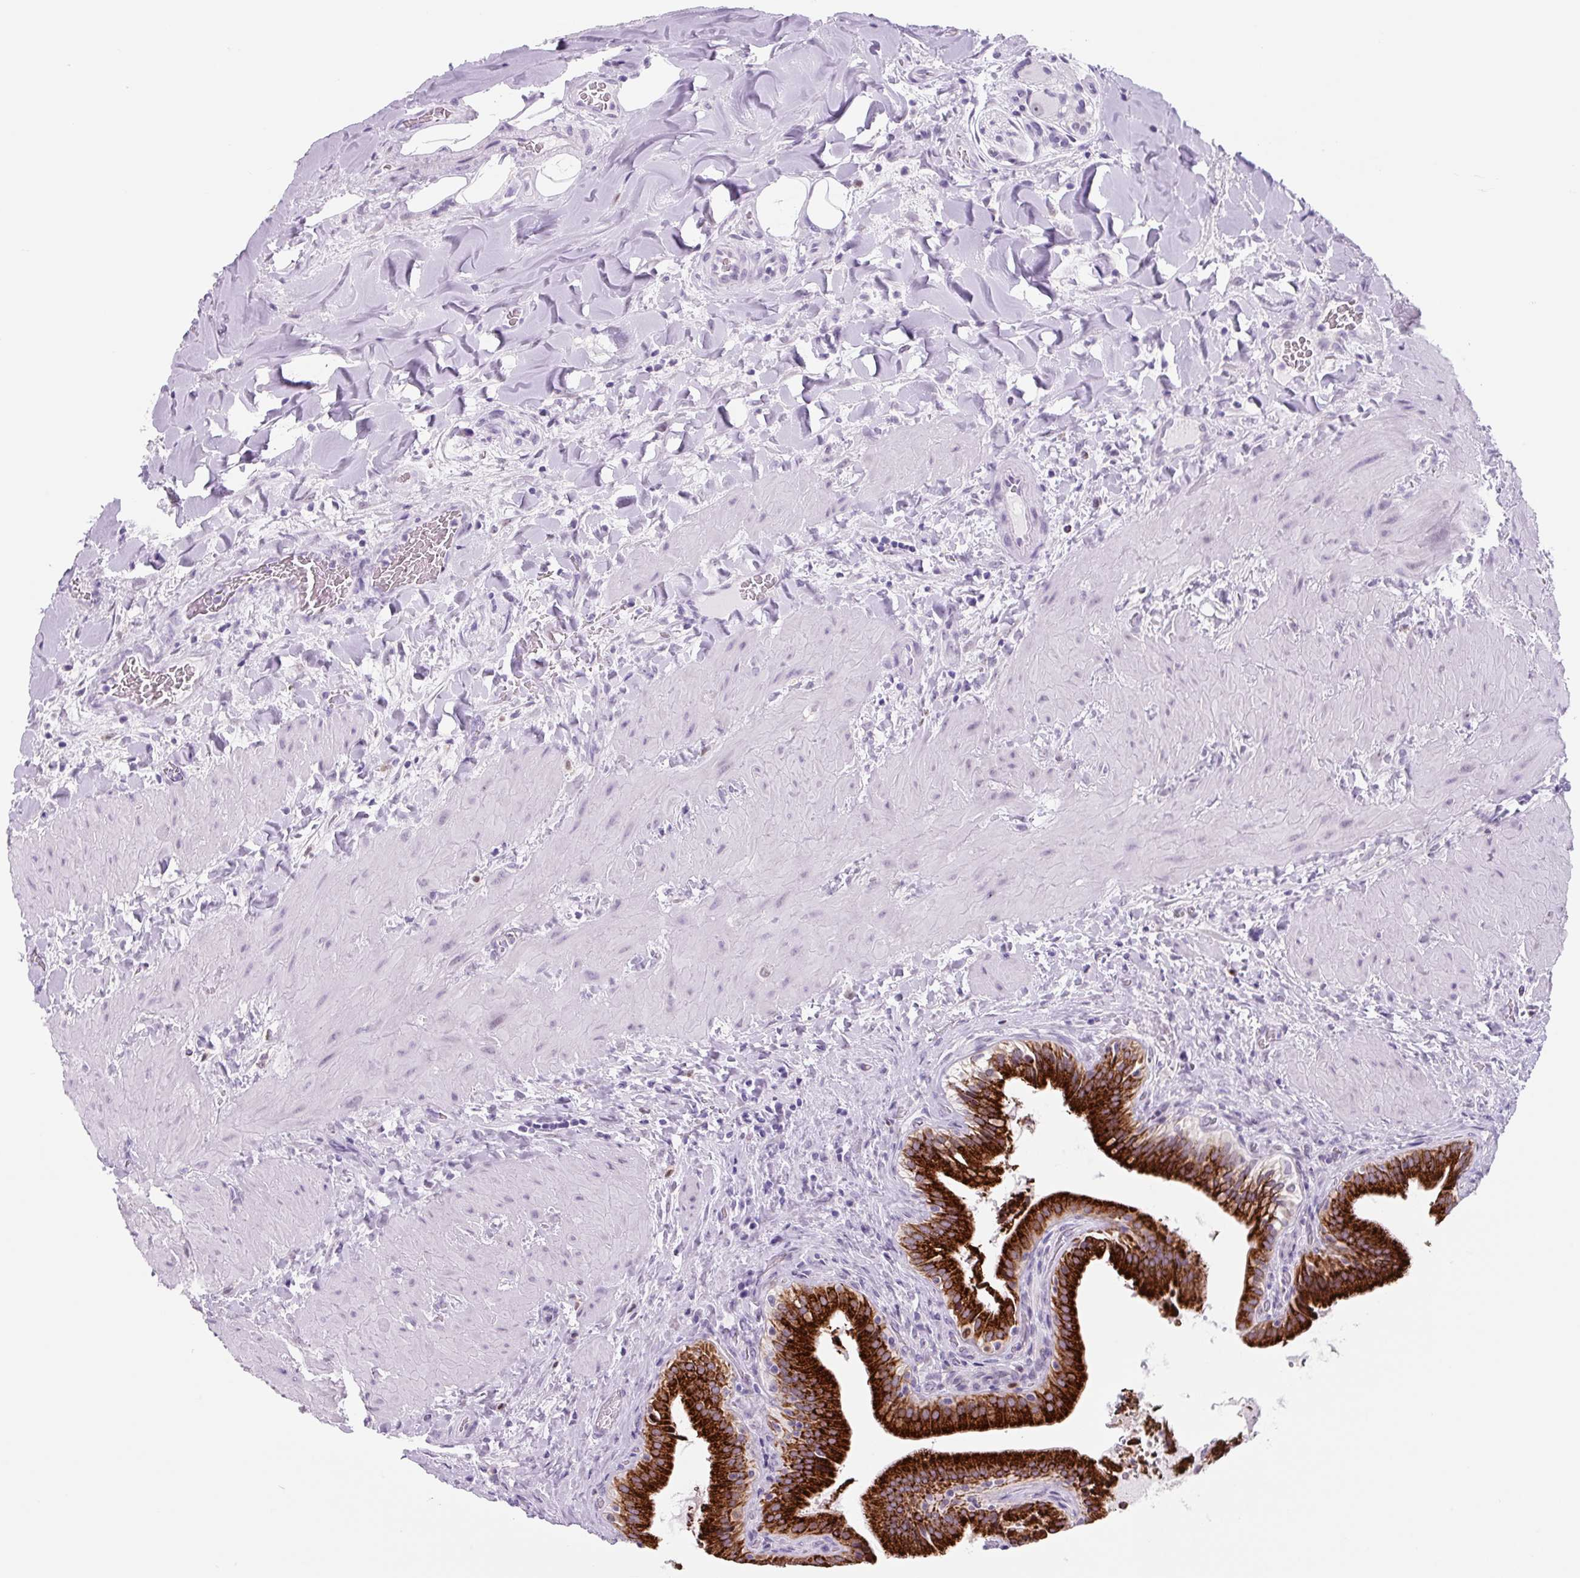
{"staining": {"intensity": "strong", "quantity": ">75%", "location": "cytoplasmic/membranous"}, "tissue": "gallbladder", "cell_type": "Glandular cells", "image_type": "normal", "snomed": [{"axis": "morphology", "description": "Normal tissue, NOS"}, {"axis": "topography", "description": "Gallbladder"}], "caption": "Unremarkable gallbladder exhibits strong cytoplasmic/membranous positivity in approximately >75% of glandular cells.", "gene": "TNFRSF8", "patient": {"sex": "male", "age": 24}}